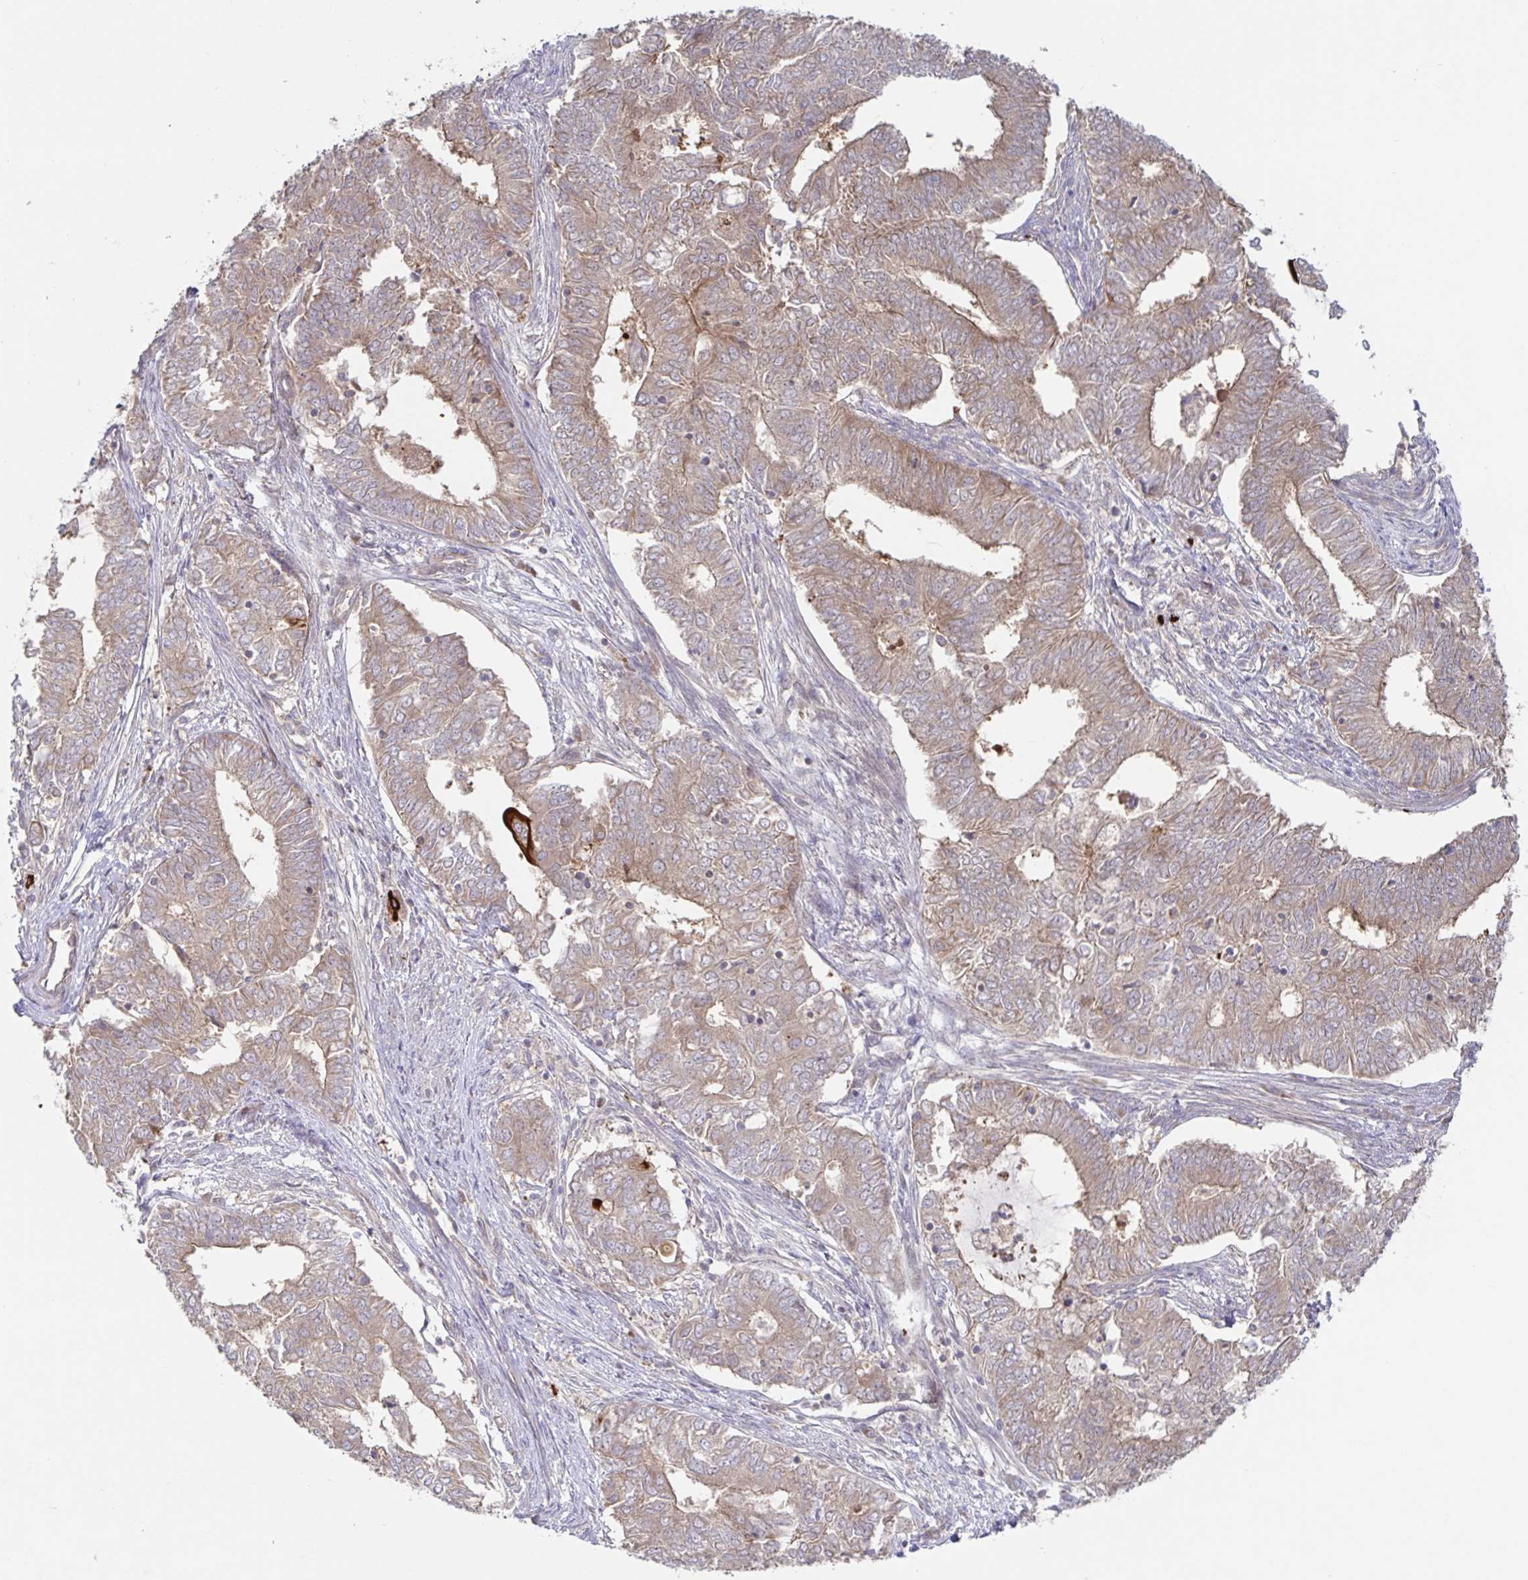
{"staining": {"intensity": "weak", "quantity": ">75%", "location": "cytoplasmic/membranous"}, "tissue": "endometrial cancer", "cell_type": "Tumor cells", "image_type": "cancer", "snomed": [{"axis": "morphology", "description": "Adenocarcinoma, NOS"}, {"axis": "topography", "description": "Endometrium"}], "caption": "This is an image of IHC staining of adenocarcinoma (endometrial), which shows weak positivity in the cytoplasmic/membranous of tumor cells.", "gene": "AACS", "patient": {"sex": "female", "age": 62}}